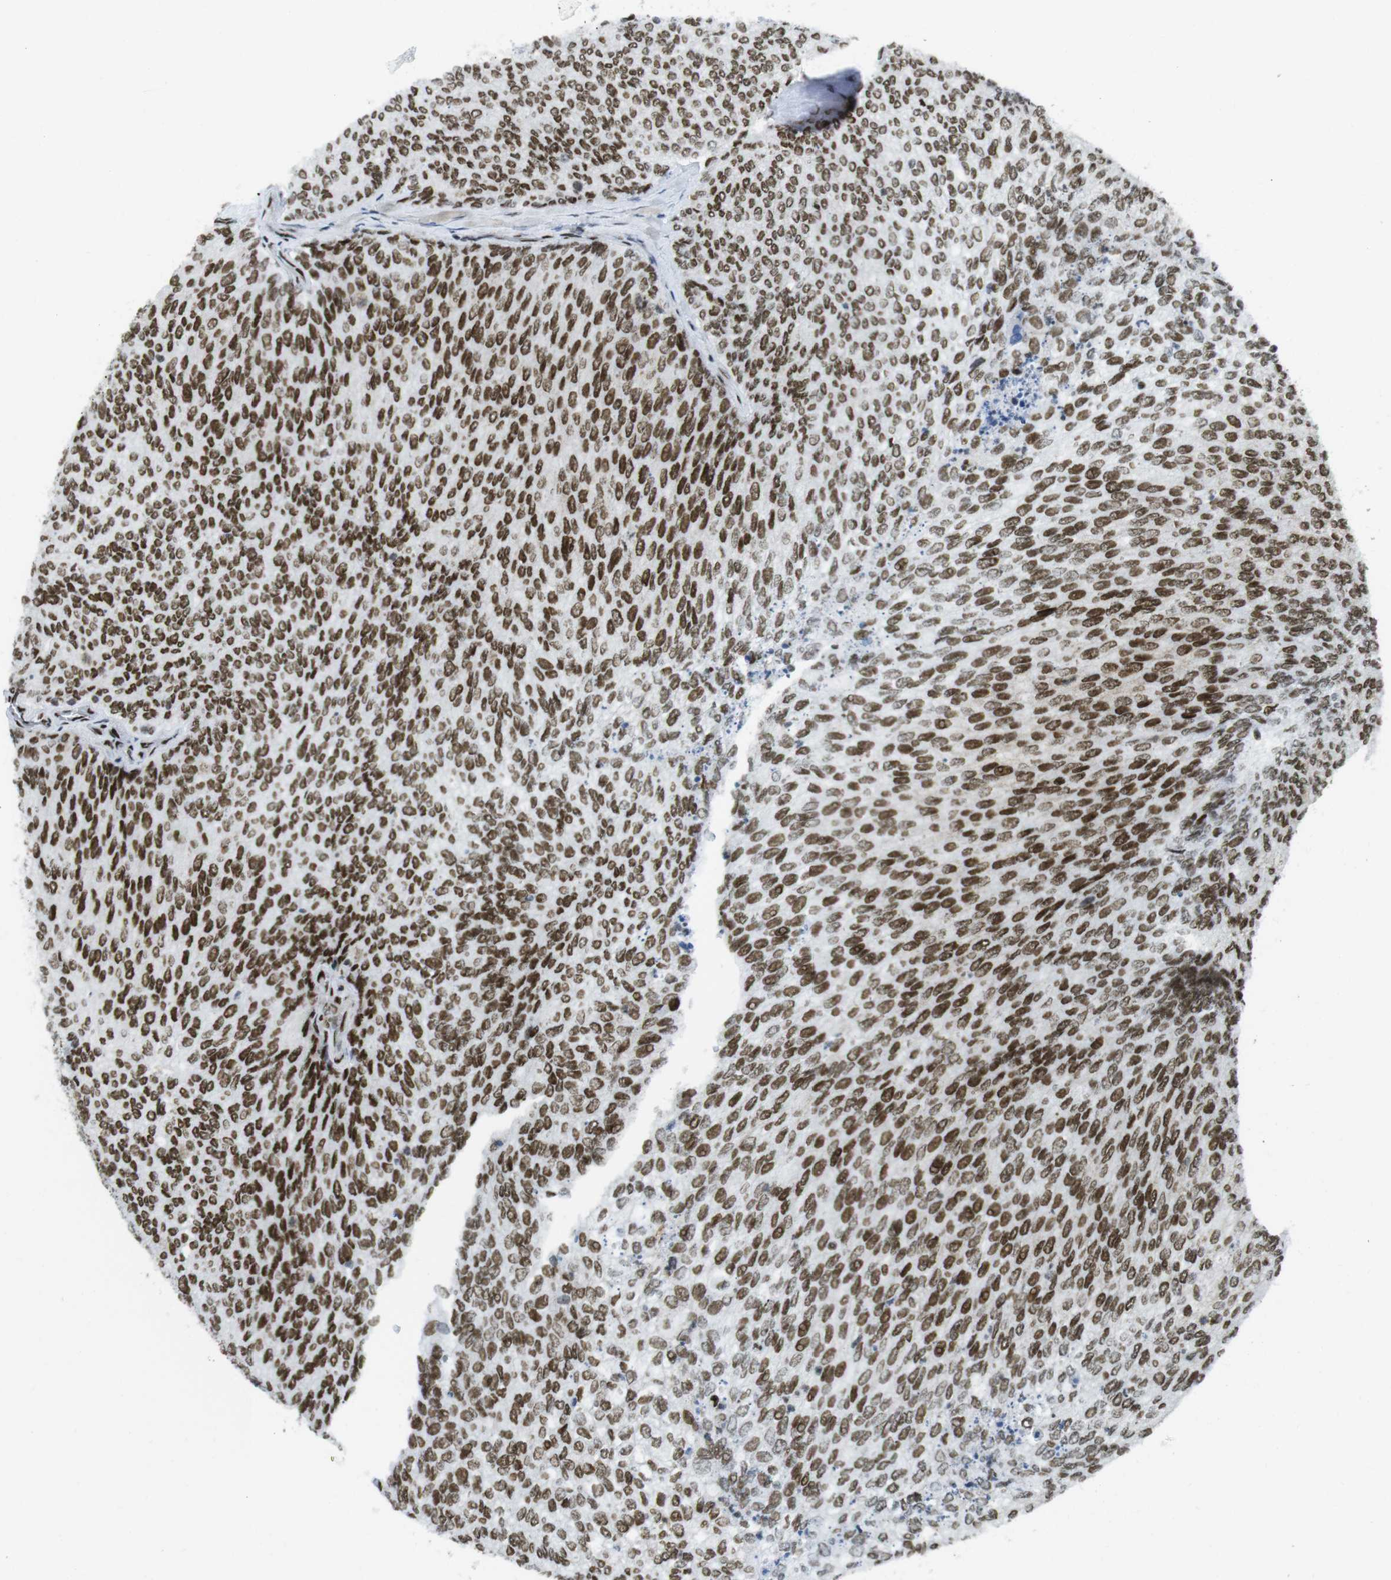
{"staining": {"intensity": "strong", "quantity": ">75%", "location": "nuclear"}, "tissue": "urothelial cancer", "cell_type": "Tumor cells", "image_type": "cancer", "snomed": [{"axis": "morphology", "description": "Urothelial carcinoma, Low grade"}, {"axis": "topography", "description": "Urinary bladder"}], "caption": "Protein analysis of low-grade urothelial carcinoma tissue exhibits strong nuclear expression in about >75% of tumor cells.", "gene": "ARID1A", "patient": {"sex": "female", "age": 79}}